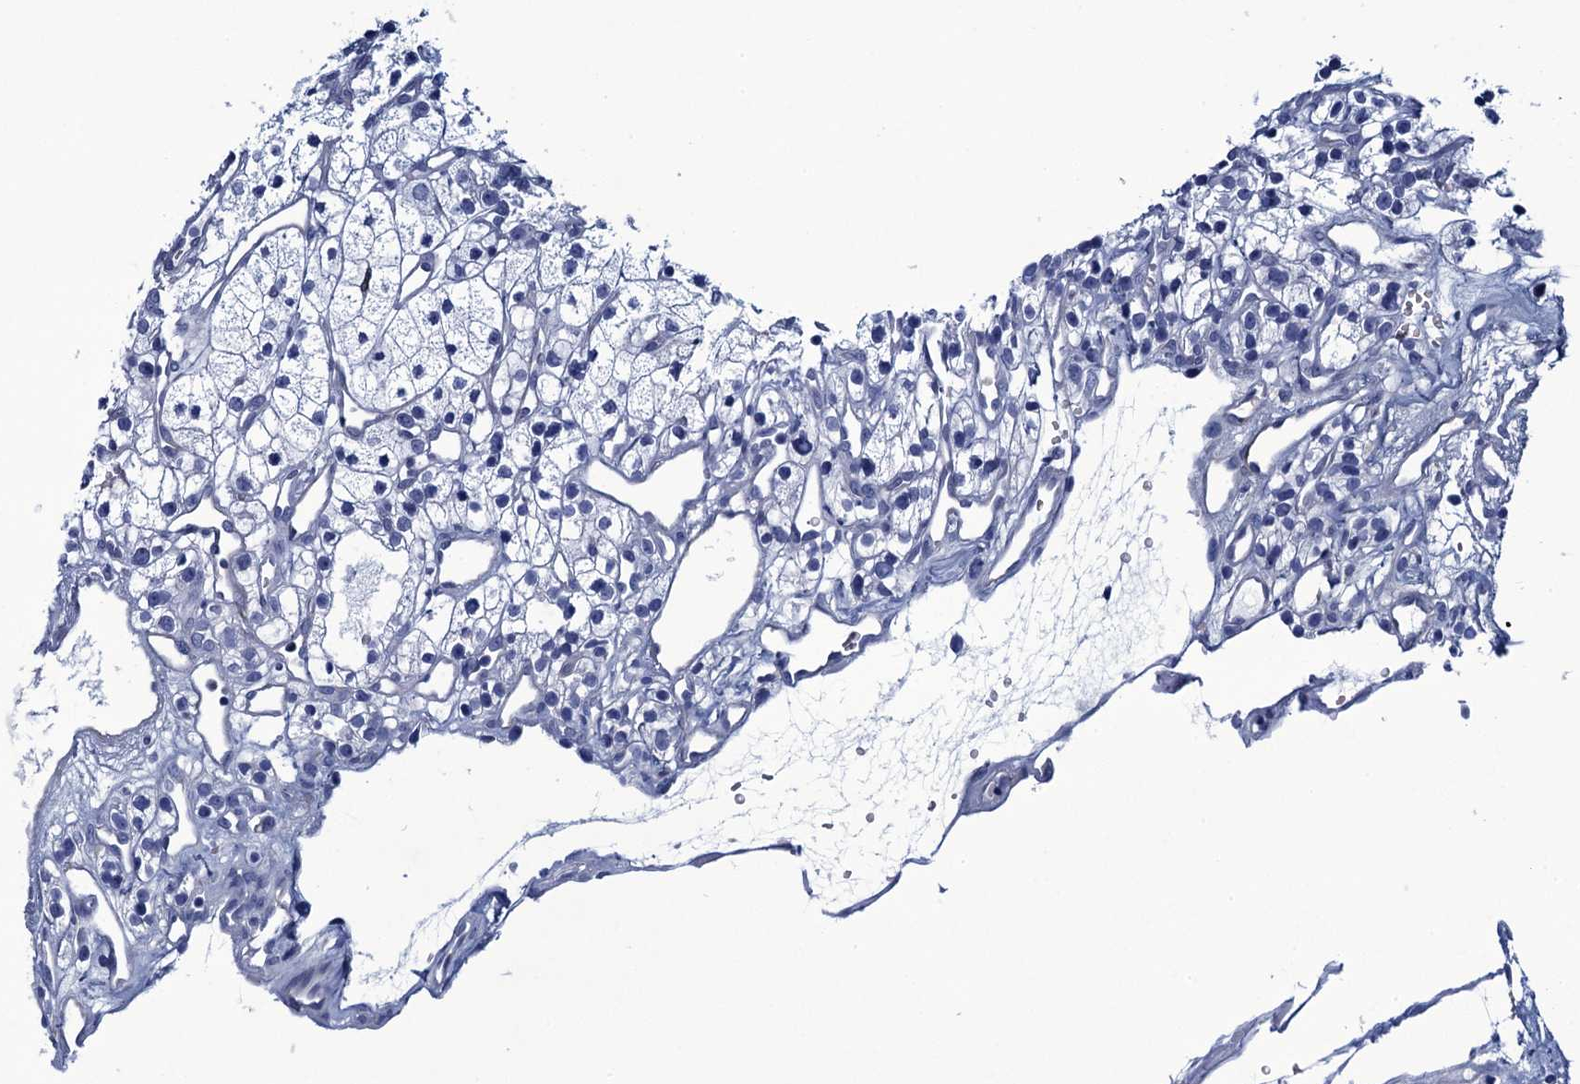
{"staining": {"intensity": "negative", "quantity": "none", "location": "none"}, "tissue": "renal cancer", "cell_type": "Tumor cells", "image_type": "cancer", "snomed": [{"axis": "morphology", "description": "Adenocarcinoma, NOS"}, {"axis": "topography", "description": "Kidney"}], "caption": "Immunohistochemistry of renal cancer (adenocarcinoma) exhibits no expression in tumor cells.", "gene": "RHCG", "patient": {"sex": "female", "age": 57}}